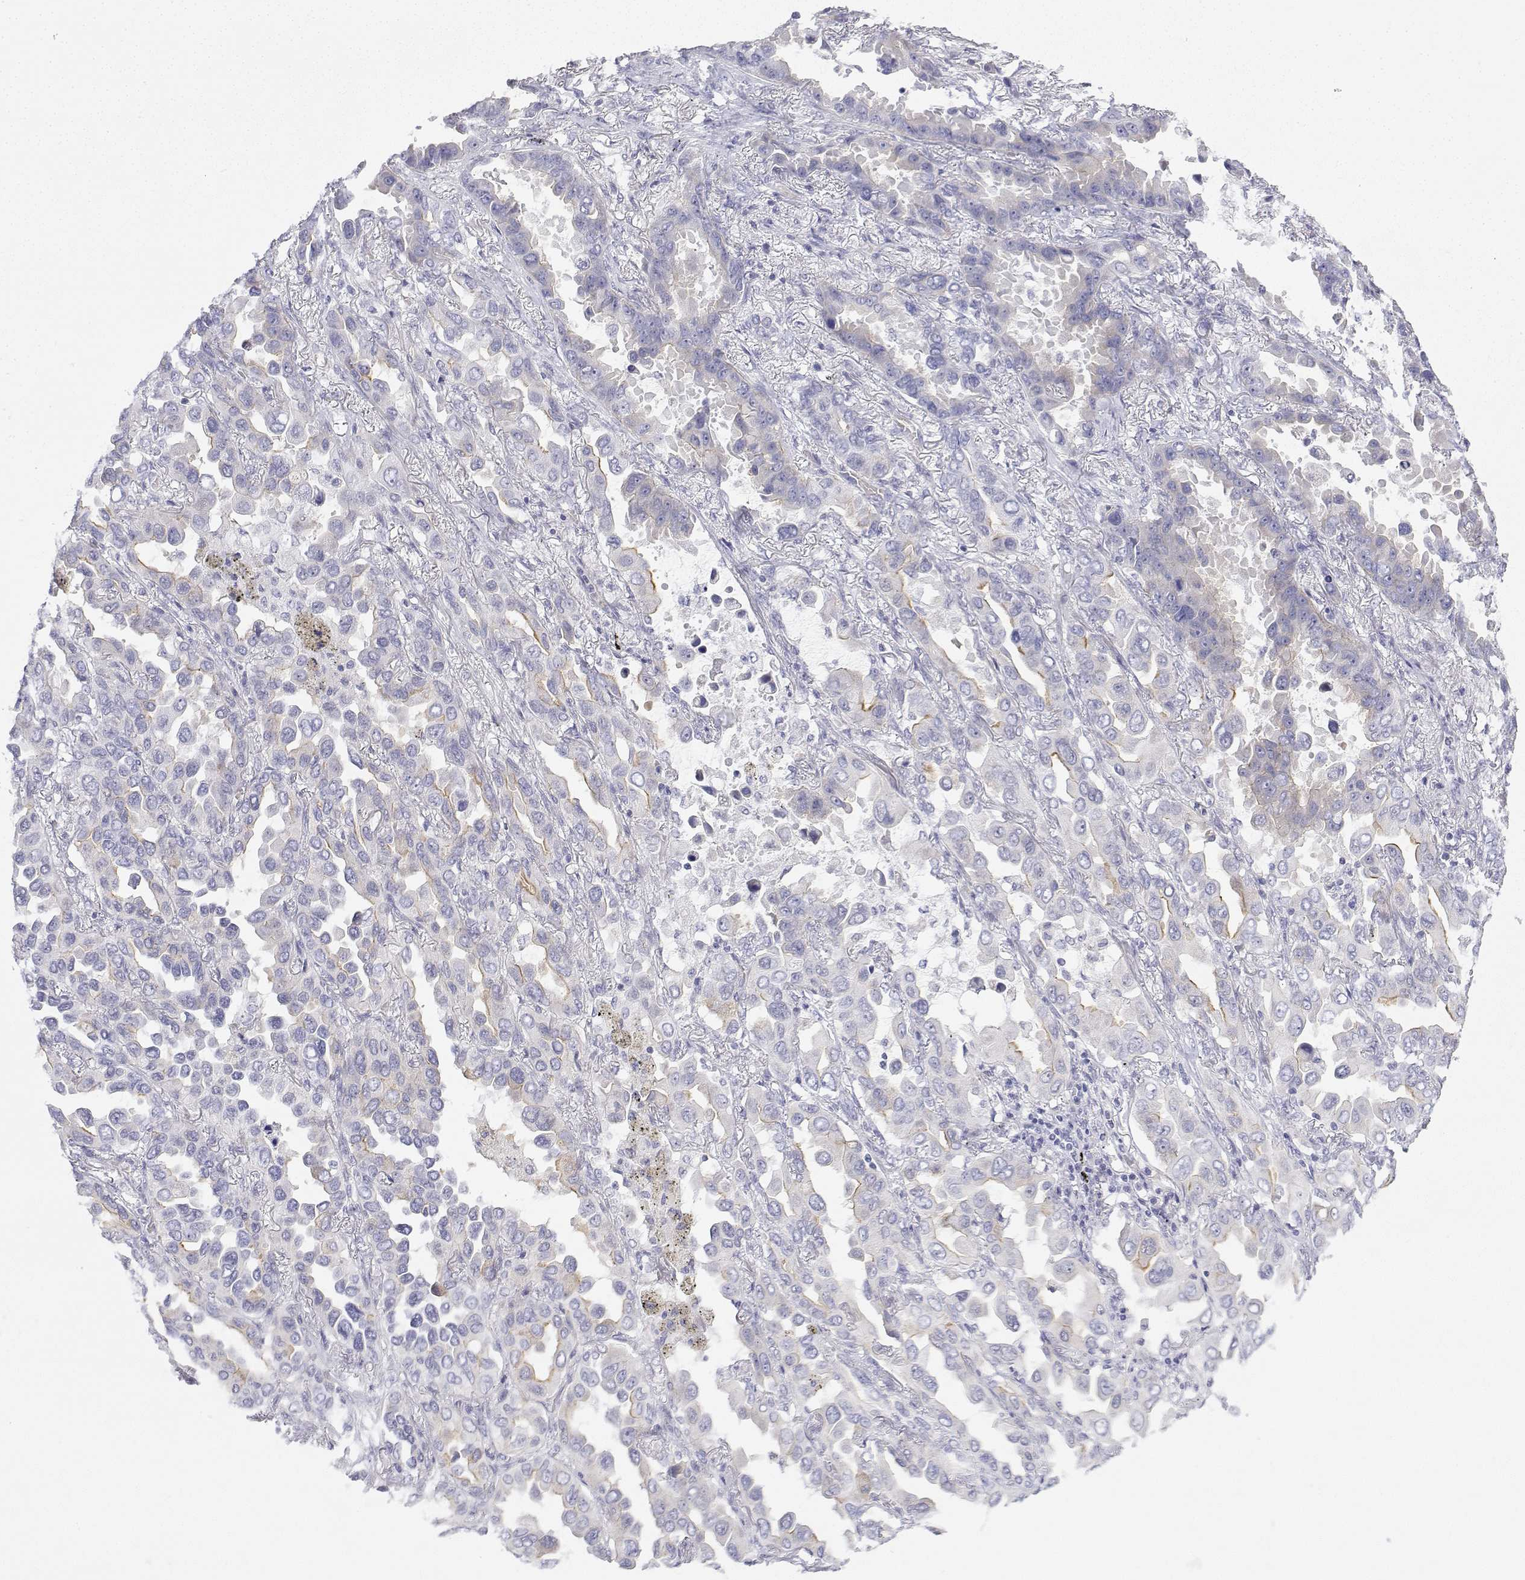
{"staining": {"intensity": "weak", "quantity": "<25%", "location": "cytoplasmic/membranous"}, "tissue": "lung cancer", "cell_type": "Tumor cells", "image_type": "cancer", "snomed": [{"axis": "morphology", "description": "Adenocarcinoma, NOS"}, {"axis": "topography", "description": "Lung"}], "caption": "Immunohistochemical staining of human lung cancer (adenocarcinoma) exhibits no significant expression in tumor cells.", "gene": "MISP", "patient": {"sex": "male", "age": 64}}